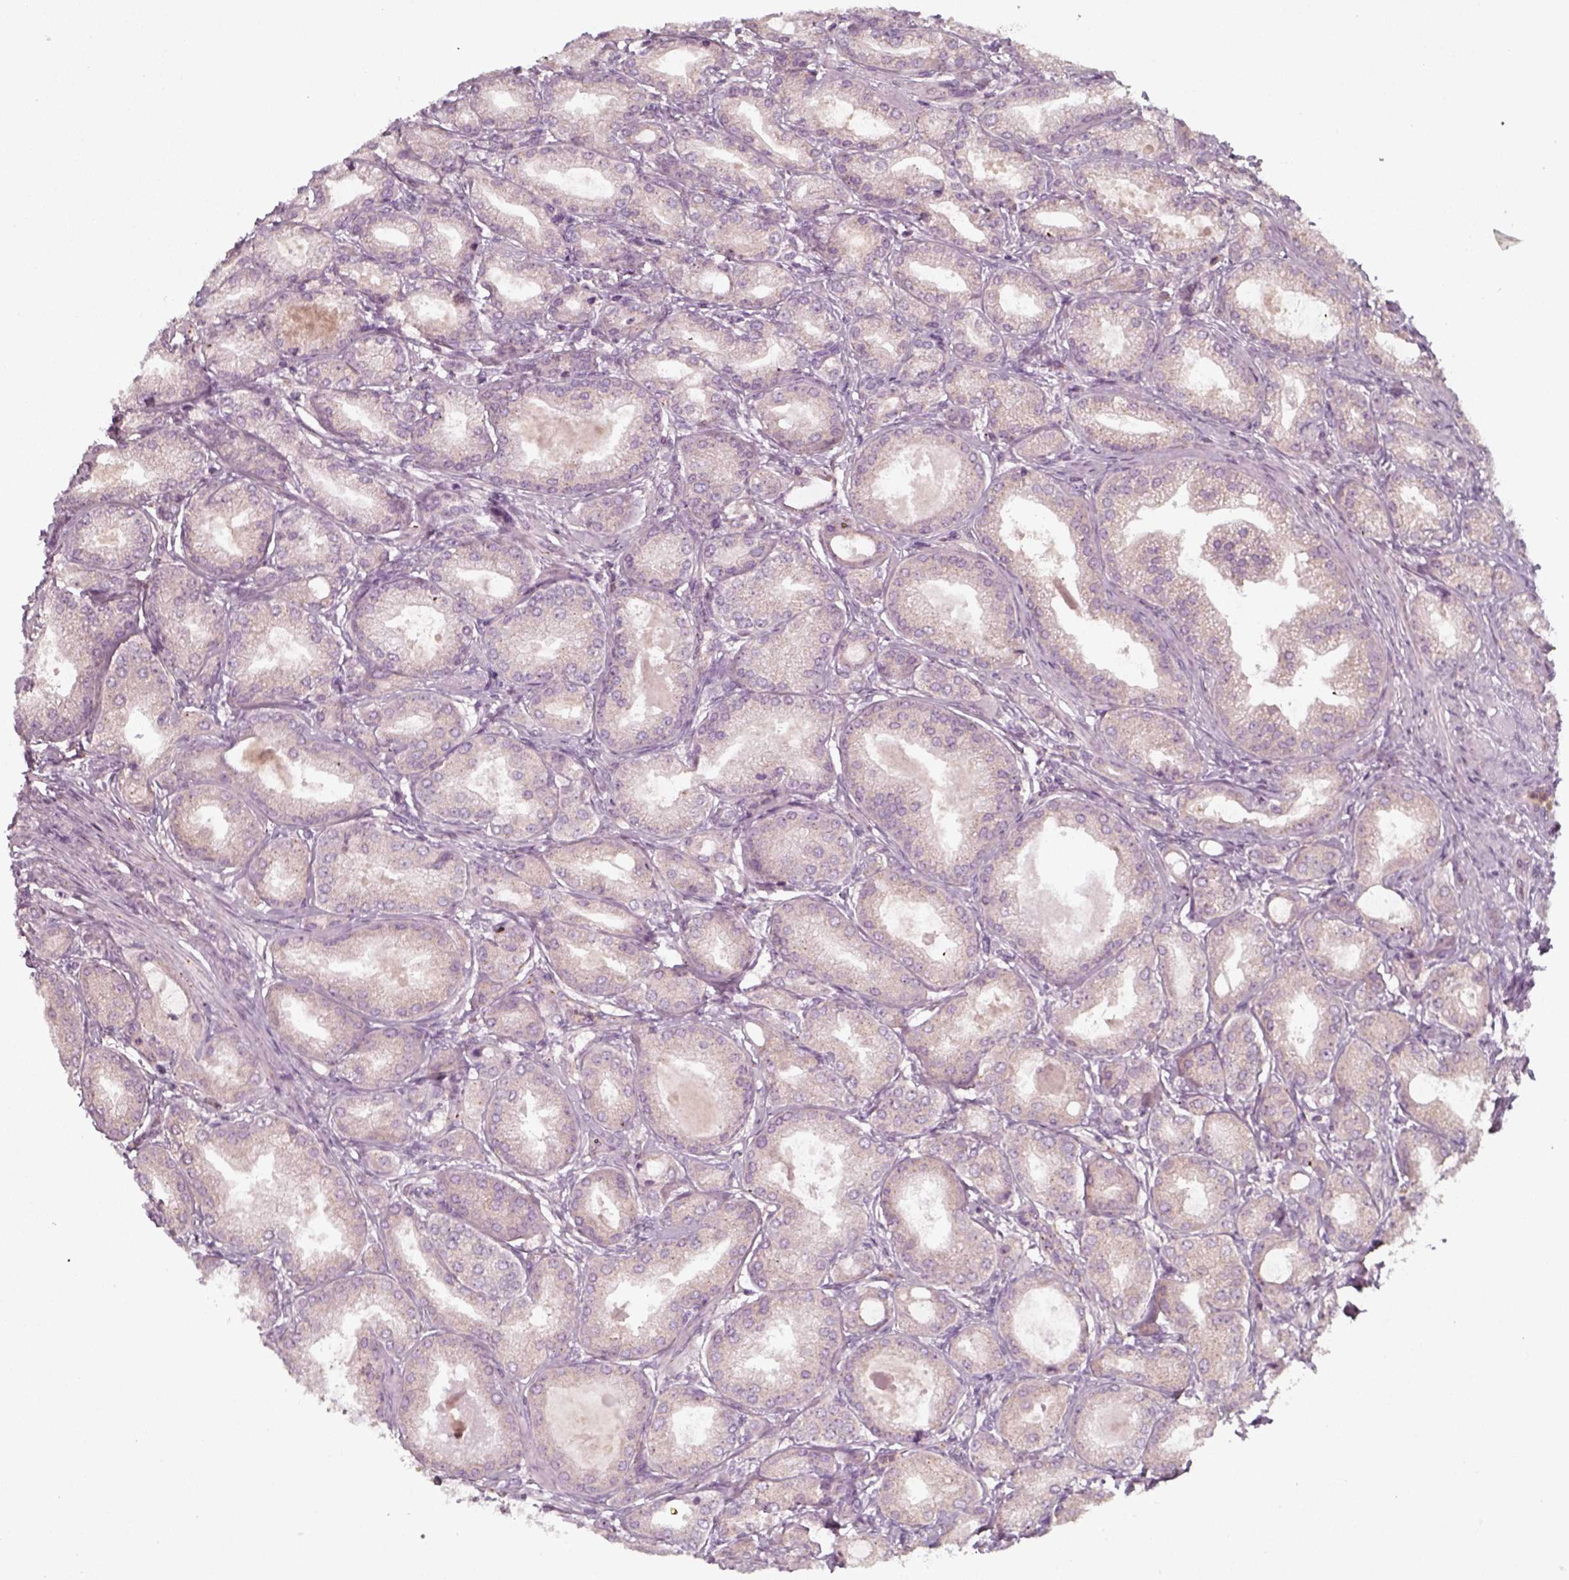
{"staining": {"intensity": "weak", "quantity": "<25%", "location": "cytoplasmic/membranous"}, "tissue": "prostate cancer", "cell_type": "Tumor cells", "image_type": "cancer", "snomed": [{"axis": "morphology", "description": "Adenocarcinoma, NOS"}, {"axis": "topography", "description": "Prostate and seminal vesicle, NOS"}, {"axis": "topography", "description": "Prostate"}], "caption": "A photomicrograph of adenocarcinoma (prostate) stained for a protein shows no brown staining in tumor cells. Nuclei are stained in blue.", "gene": "UNC13D", "patient": {"sex": "male", "age": 77}}